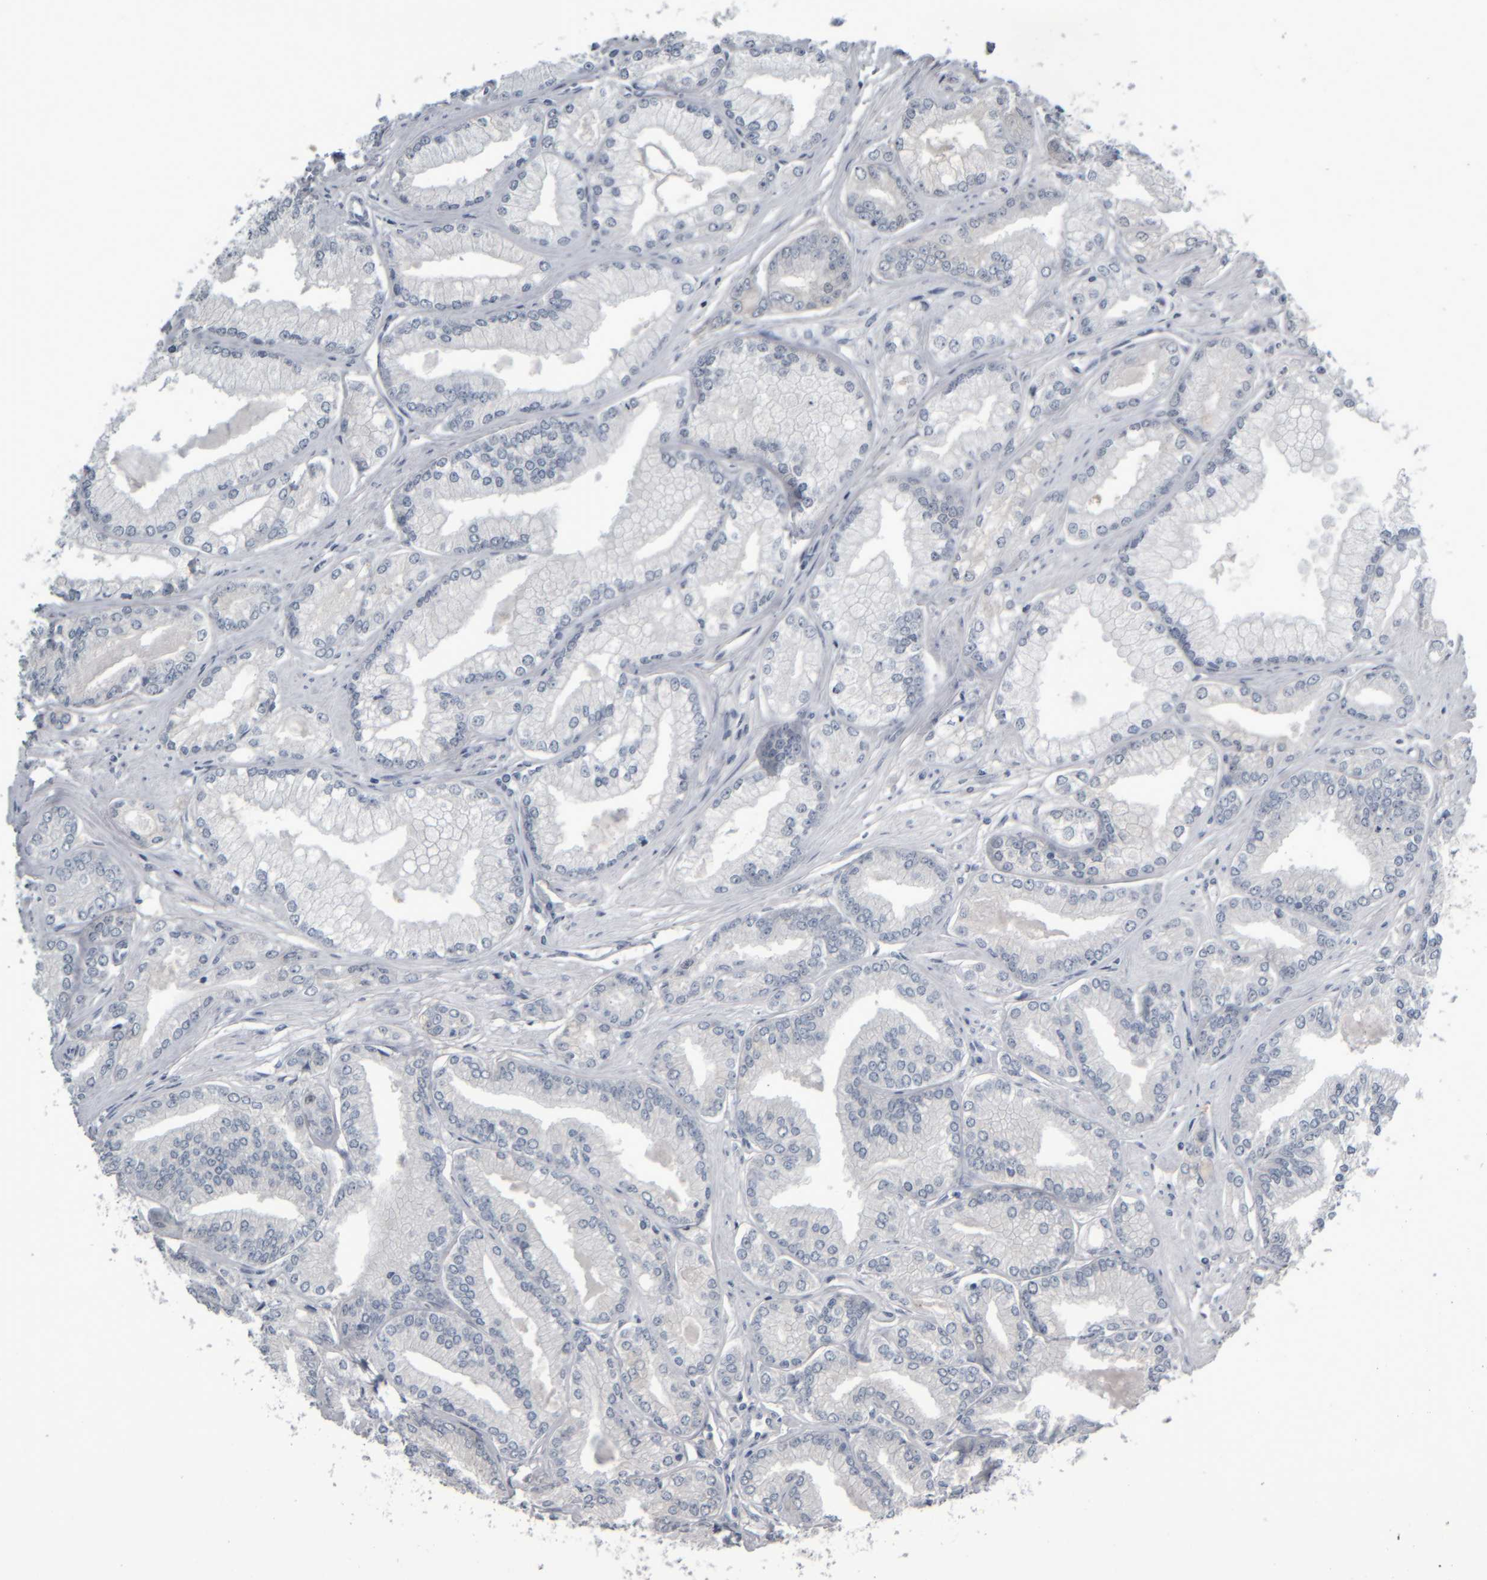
{"staining": {"intensity": "negative", "quantity": "none", "location": "none"}, "tissue": "prostate cancer", "cell_type": "Tumor cells", "image_type": "cancer", "snomed": [{"axis": "morphology", "description": "Adenocarcinoma, Low grade"}, {"axis": "topography", "description": "Prostate"}], "caption": "Tumor cells are negative for protein expression in human adenocarcinoma (low-grade) (prostate).", "gene": "COL14A1", "patient": {"sex": "male", "age": 52}}